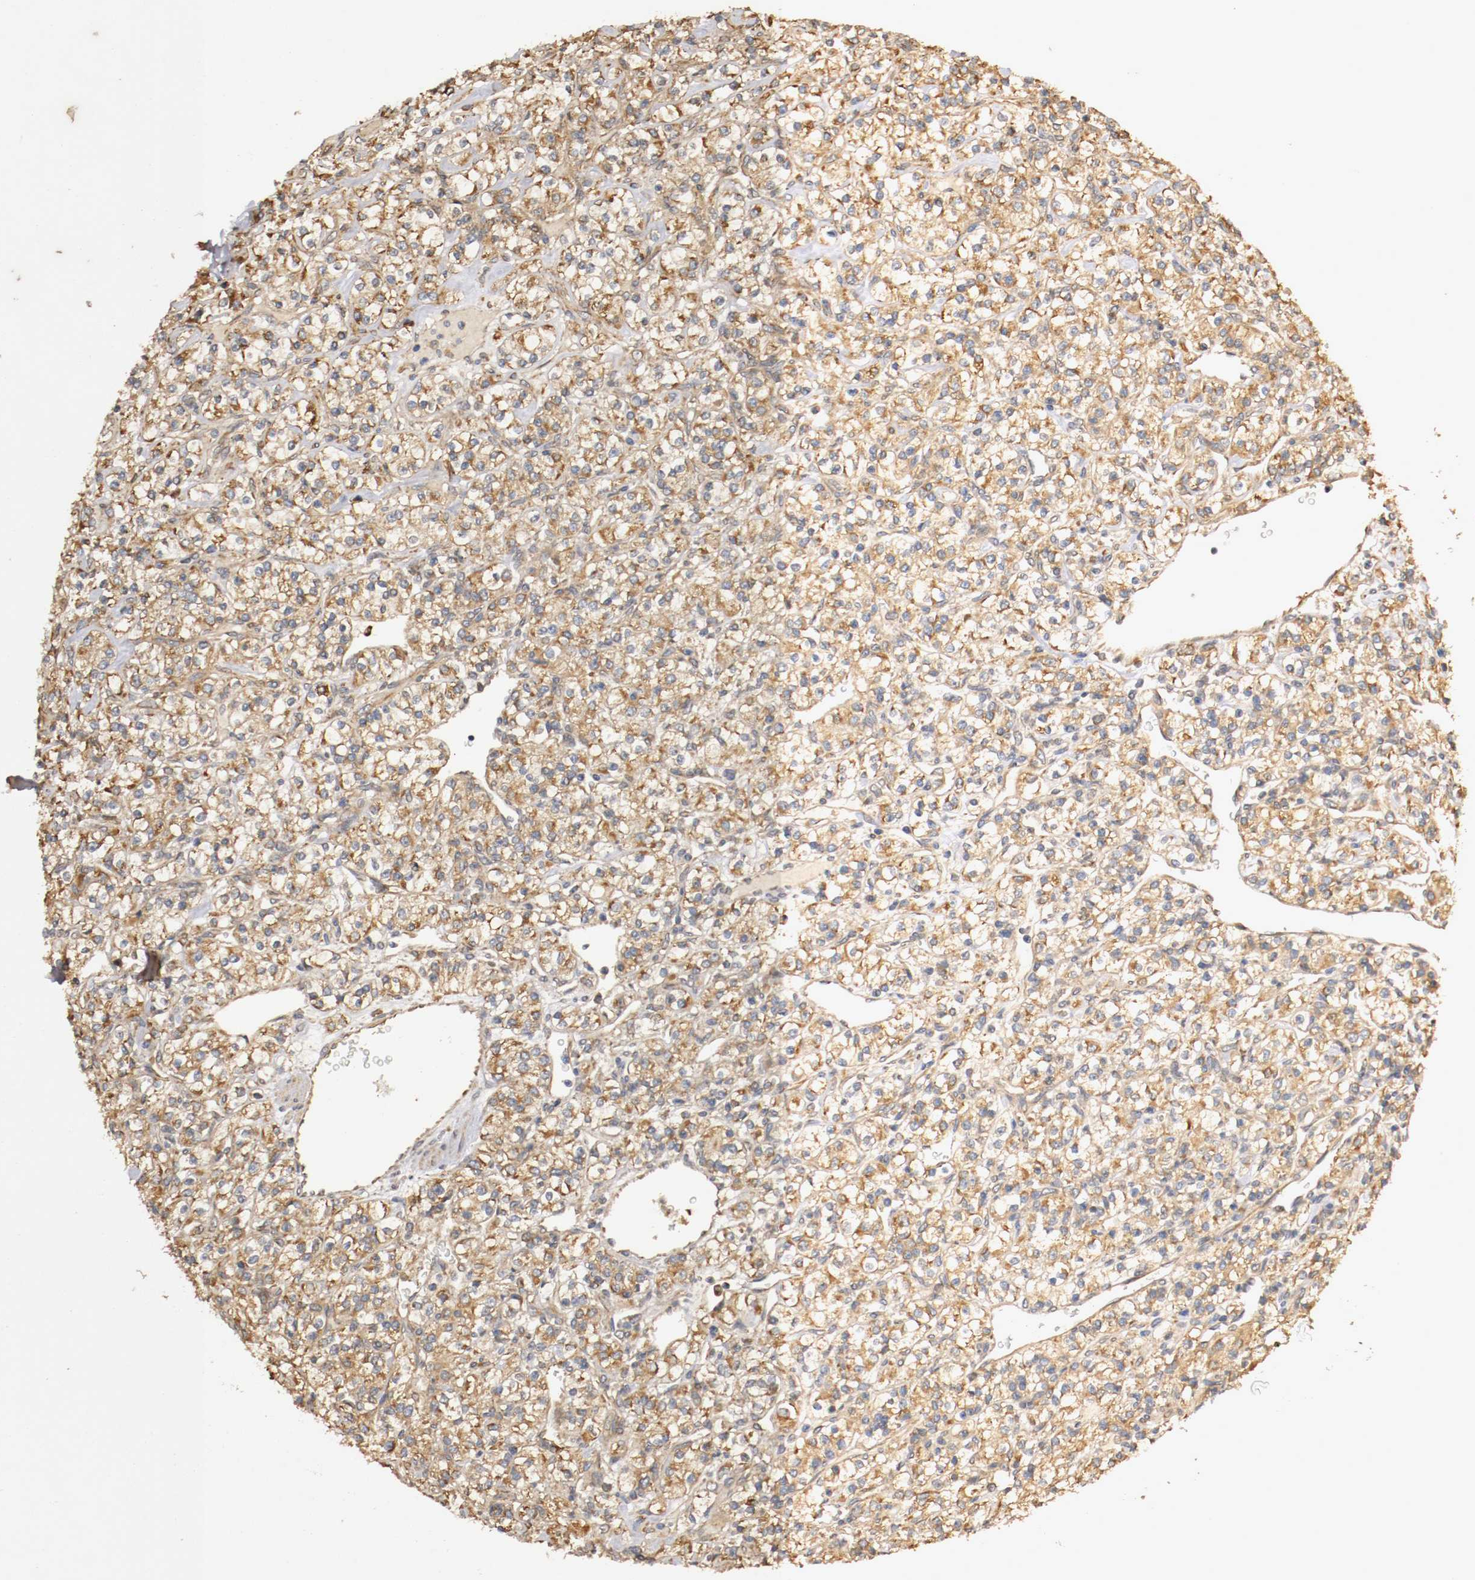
{"staining": {"intensity": "weak", "quantity": "25%-75%", "location": "cytoplasmic/membranous"}, "tissue": "renal cancer", "cell_type": "Tumor cells", "image_type": "cancer", "snomed": [{"axis": "morphology", "description": "Adenocarcinoma, NOS"}, {"axis": "topography", "description": "Kidney"}], "caption": "Immunohistochemistry (IHC) (DAB (3,3'-diaminobenzidine)) staining of renal cancer (adenocarcinoma) exhibits weak cytoplasmic/membranous protein positivity in about 25%-75% of tumor cells.", "gene": "VEZT", "patient": {"sex": "male", "age": 77}}